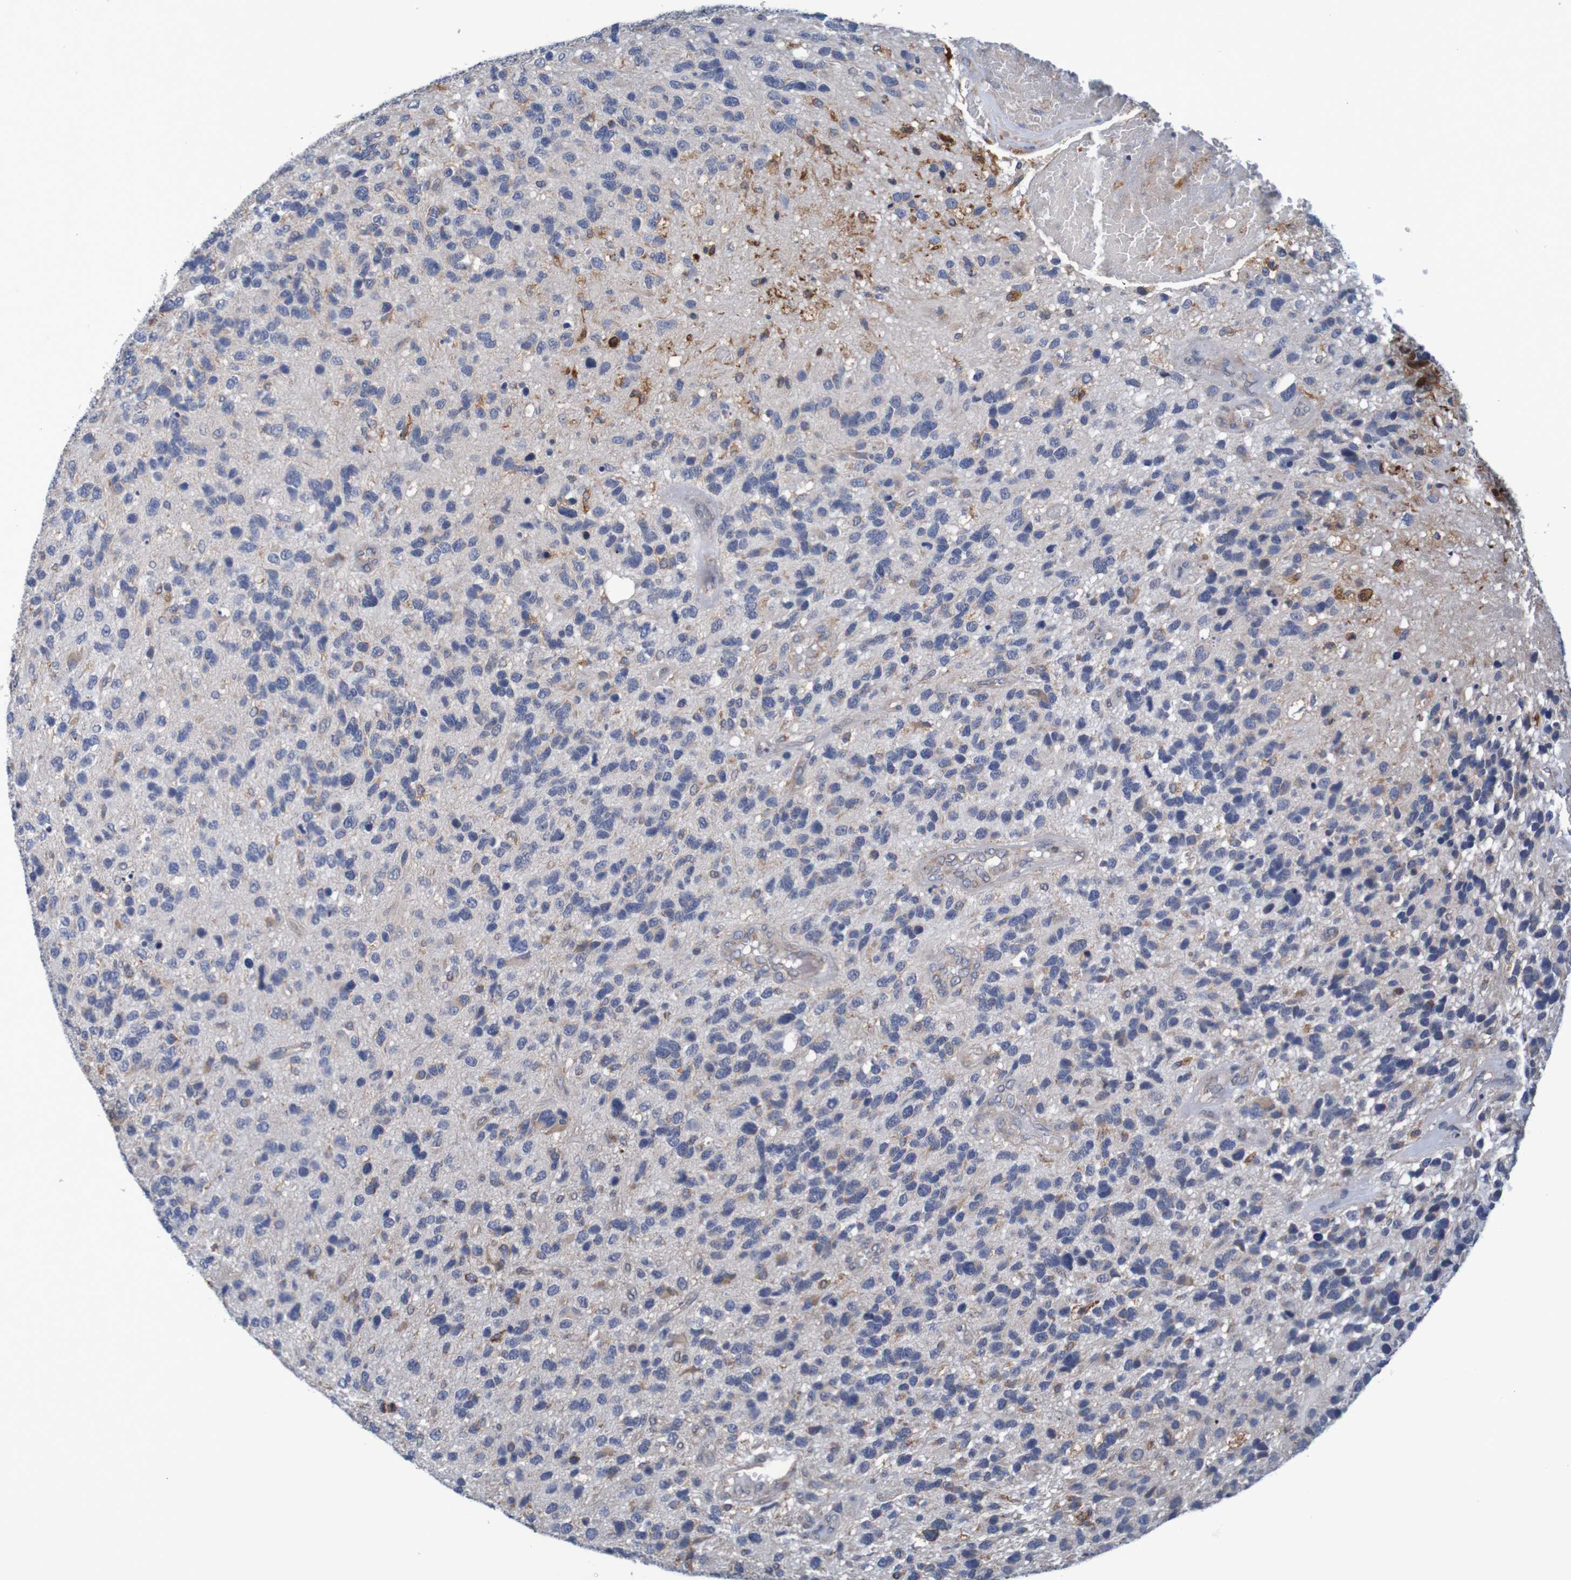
{"staining": {"intensity": "negative", "quantity": "none", "location": "none"}, "tissue": "glioma", "cell_type": "Tumor cells", "image_type": "cancer", "snomed": [{"axis": "morphology", "description": "Glioma, malignant, High grade"}, {"axis": "topography", "description": "Brain"}], "caption": "High power microscopy micrograph of an immunohistochemistry (IHC) photomicrograph of glioma, revealing no significant expression in tumor cells.", "gene": "CLDN18", "patient": {"sex": "female", "age": 58}}